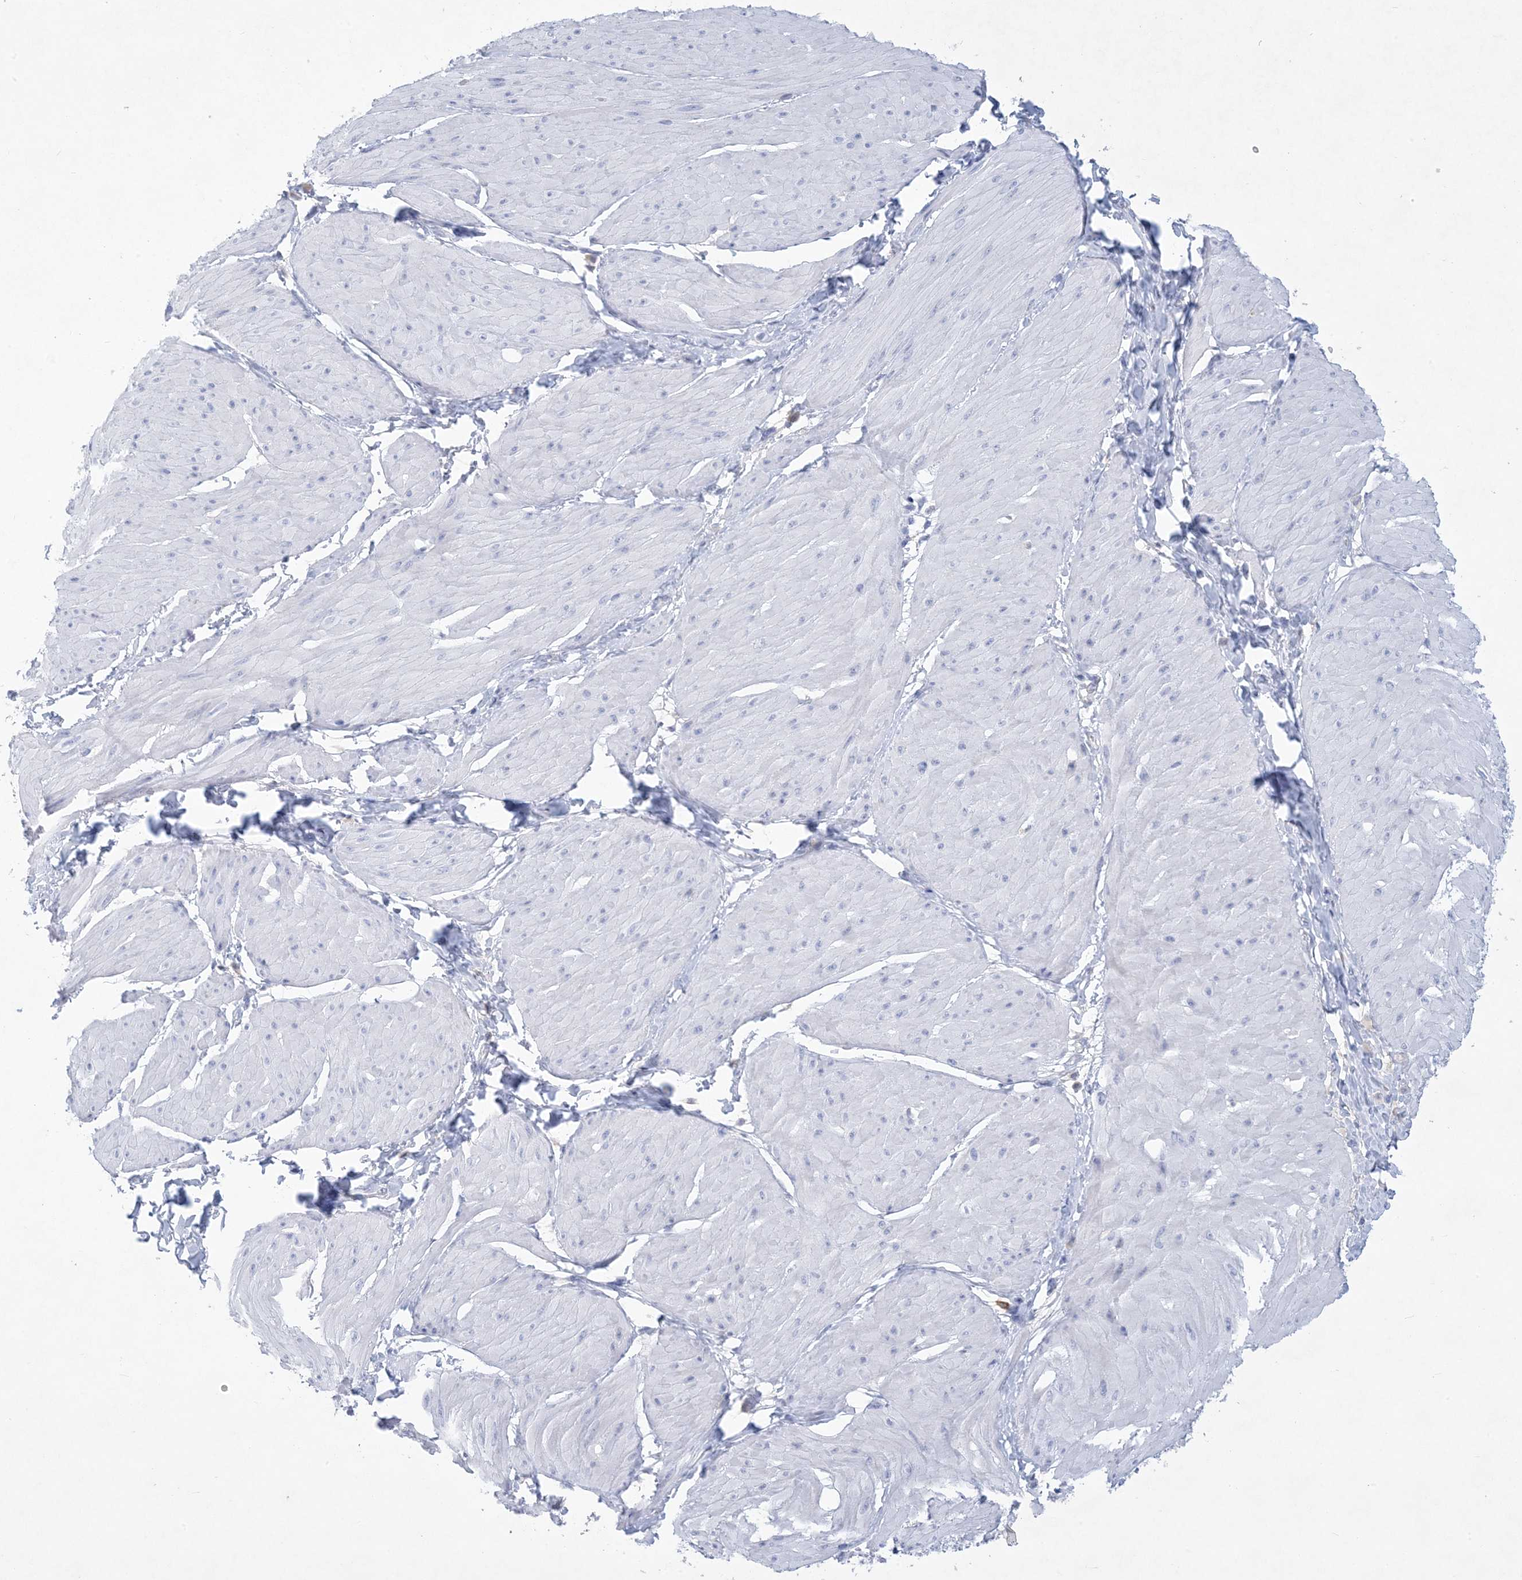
{"staining": {"intensity": "negative", "quantity": "none", "location": "none"}, "tissue": "smooth muscle", "cell_type": "Smooth muscle cells", "image_type": "normal", "snomed": [{"axis": "morphology", "description": "Urothelial carcinoma, High grade"}, {"axis": "topography", "description": "Urinary bladder"}], "caption": "This is a micrograph of IHC staining of normal smooth muscle, which shows no positivity in smooth muscle cells. (DAB (3,3'-diaminobenzidine) IHC with hematoxylin counter stain).", "gene": "PSD4", "patient": {"sex": "male", "age": 46}}